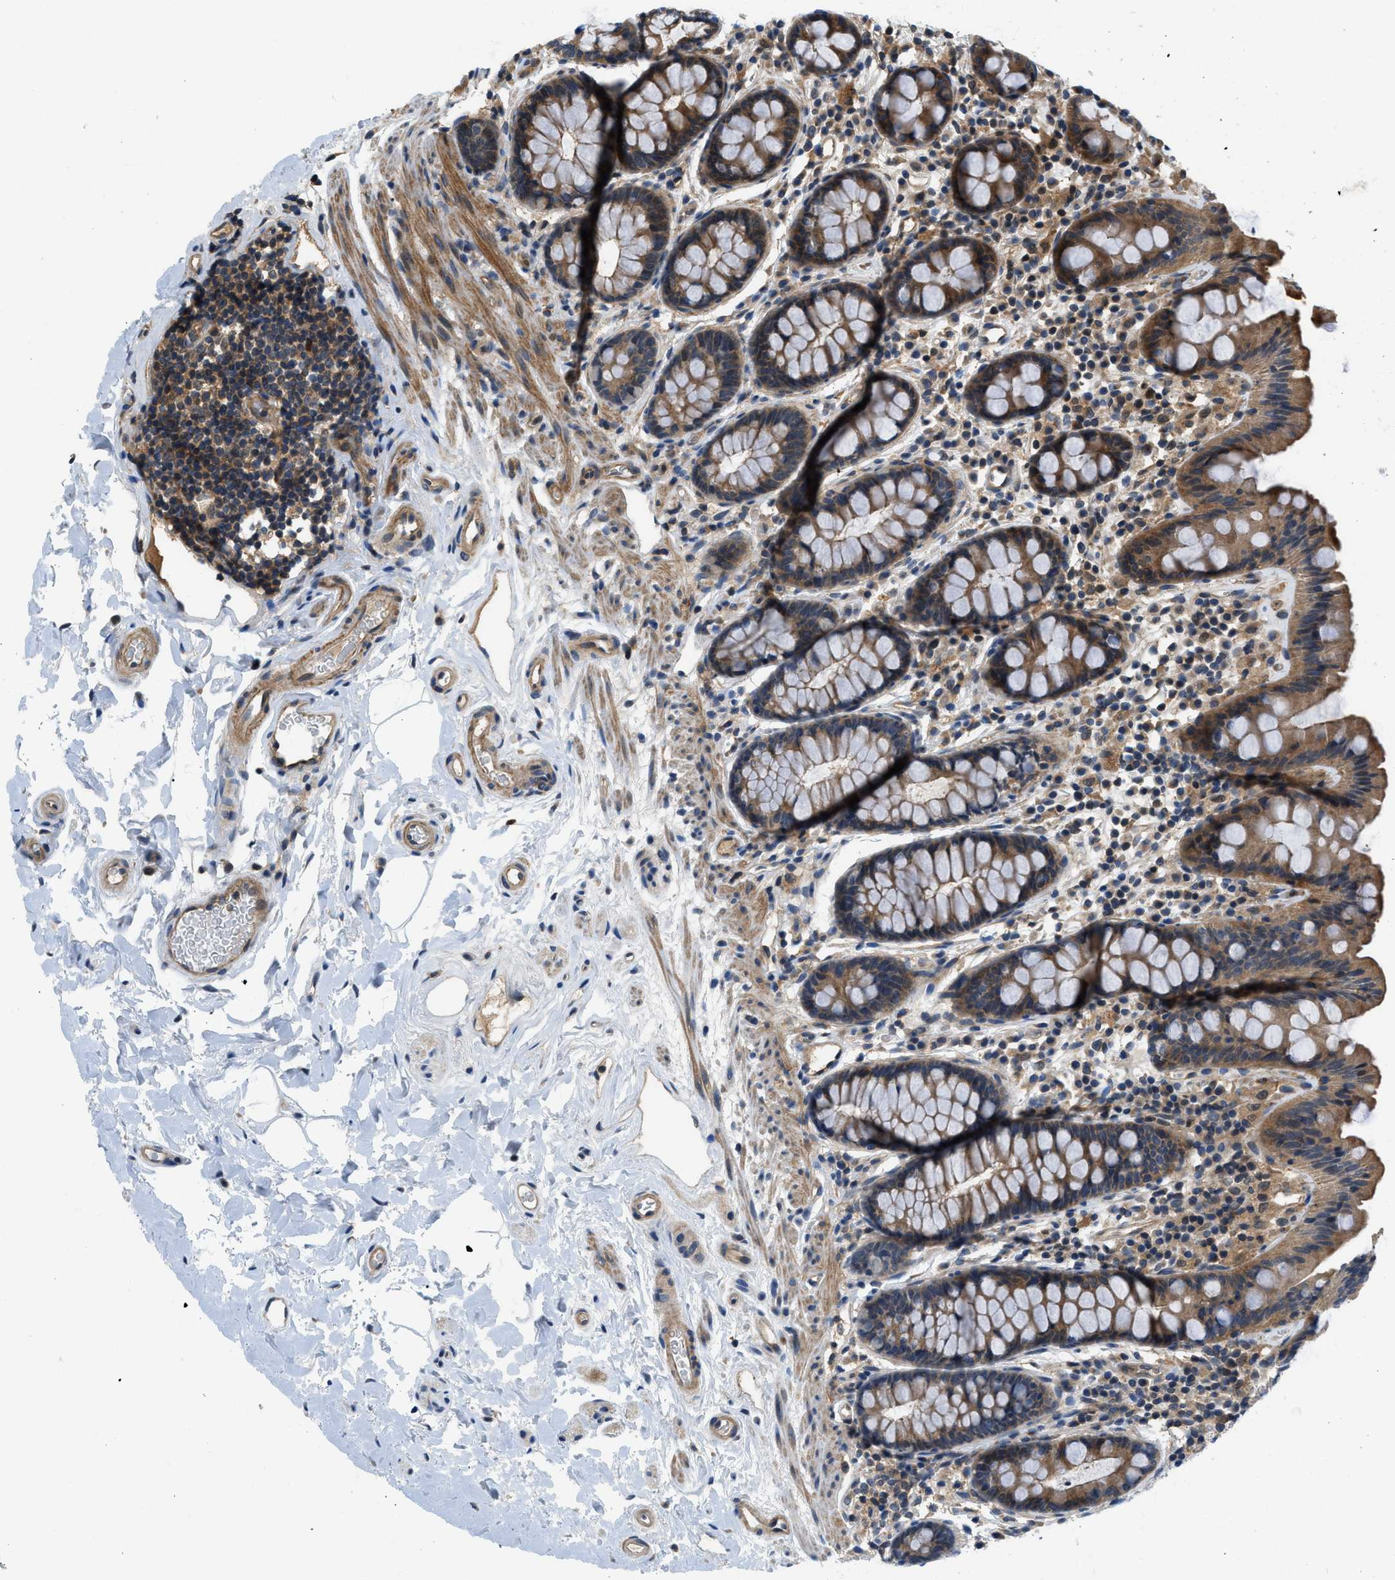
{"staining": {"intensity": "moderate", "quantity": ">75%", "location": "cytoplasmic/membranous"}, "tissue": "colon", "cell_type": "Endothelial cells", "image_type": "normal", "snomed": [{"axis": "morphology", "description": "Normal tissue, NOS"}, {"axis": "topography", "description": "Colon"}], "caption": "Immunohistochemistry micrograph of unremarkable colon: human colon stained using immunohistochemistry reveals medium levels of moderate protein expression localized specifically in the cytoplasmic/membranous of endothelial cells, appearing as a cytoplasmic/membranous brown color.", "gene": "GPR31", "patient": {"sex": "female", "age": 80}}